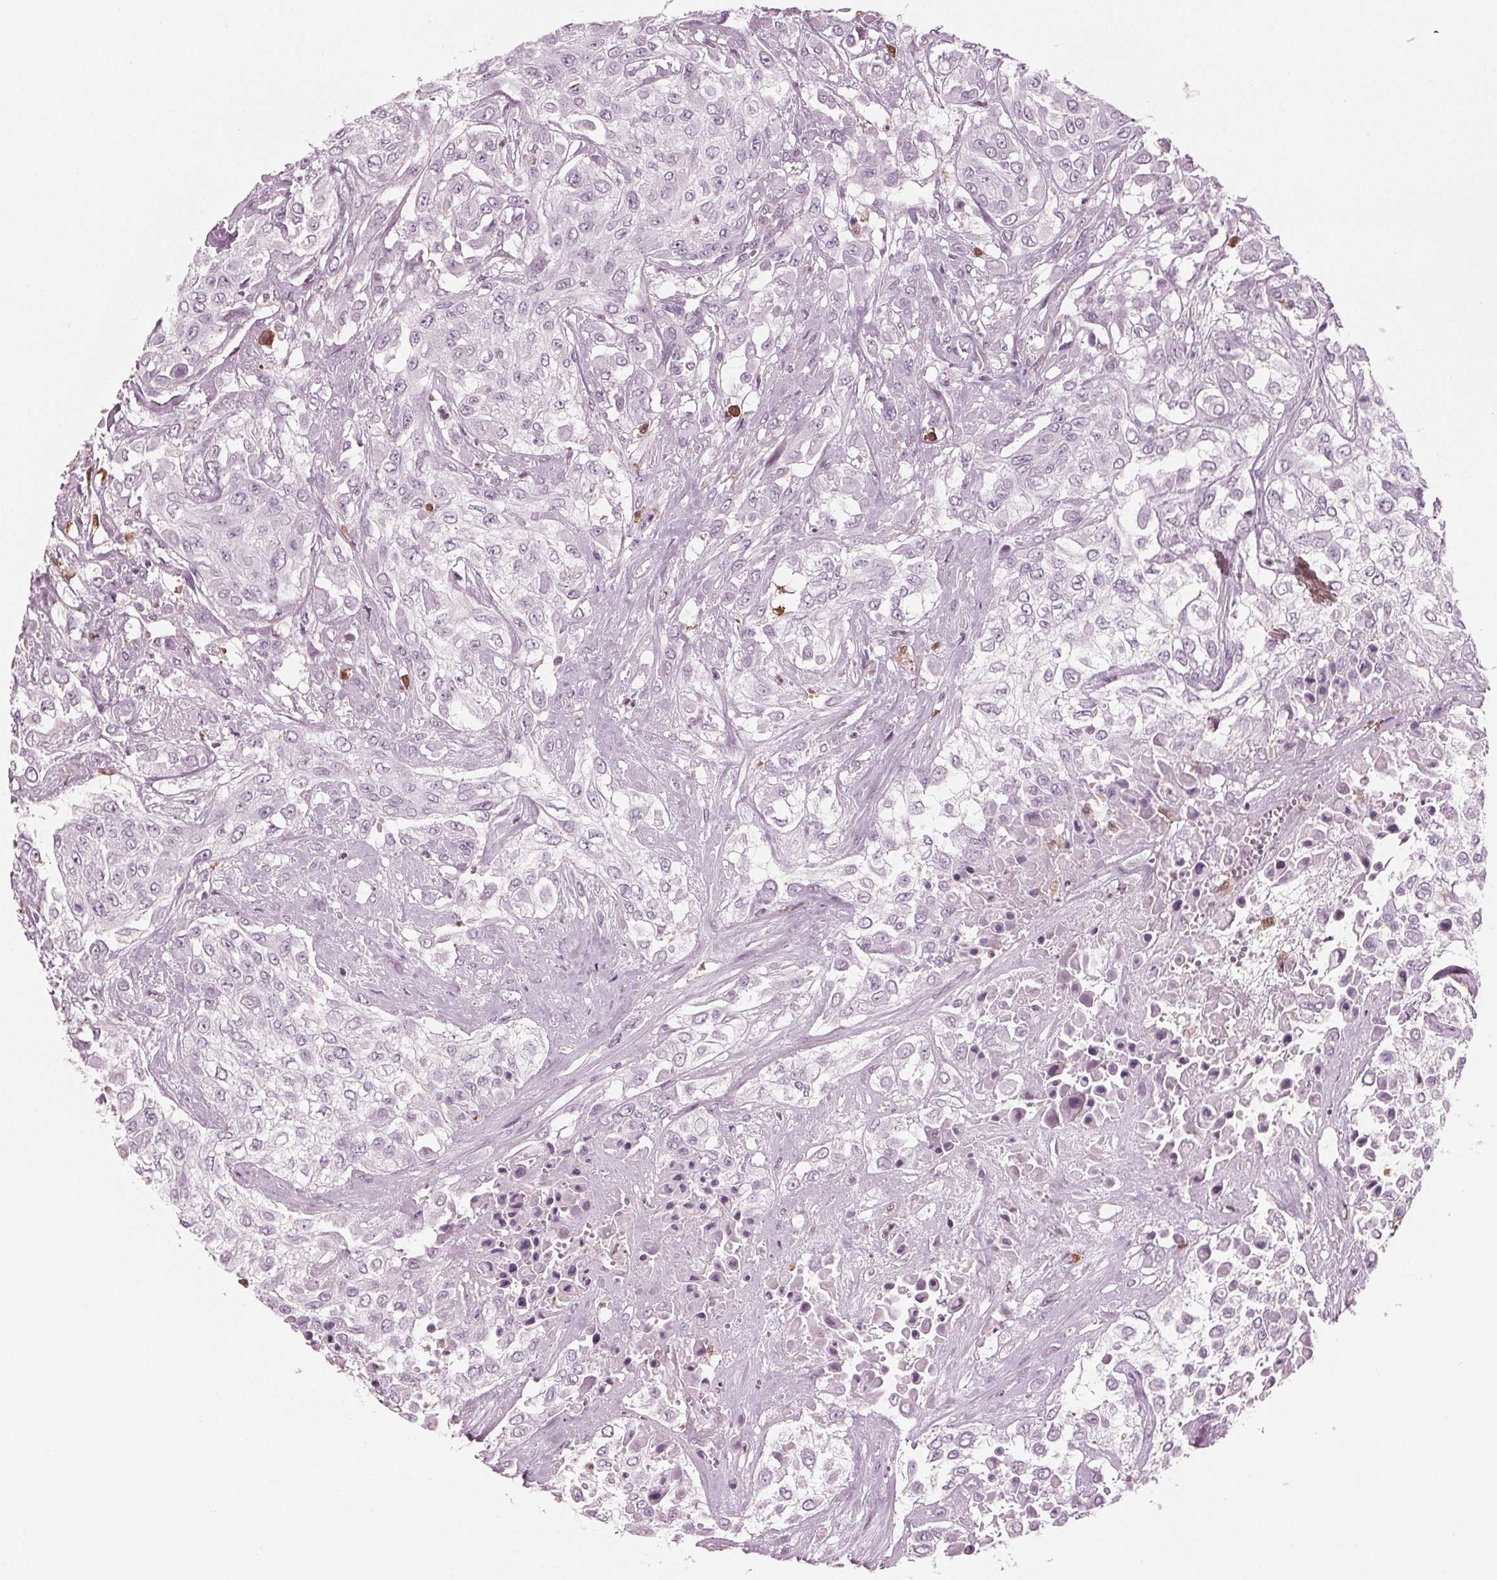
{"staining": {"intensity": "negative", "quantity": "none", "location": "none"}, "tissue": "urothelial cancer", "cell_type": "Tumor cells", "image_type": "cancer", "snomed": [{"axis": "morphology", "description": "Urothelial carcinoma, High grade"}, {"axis": "topography", "description": "Urinary bladder"}], "caption": "High-grade urothelial carcinoma was stained to show a protein in brown. There is no significant expression in tumor cells.", "gene": "BTLA", "patient": {"sex": "male", "age": 57}}